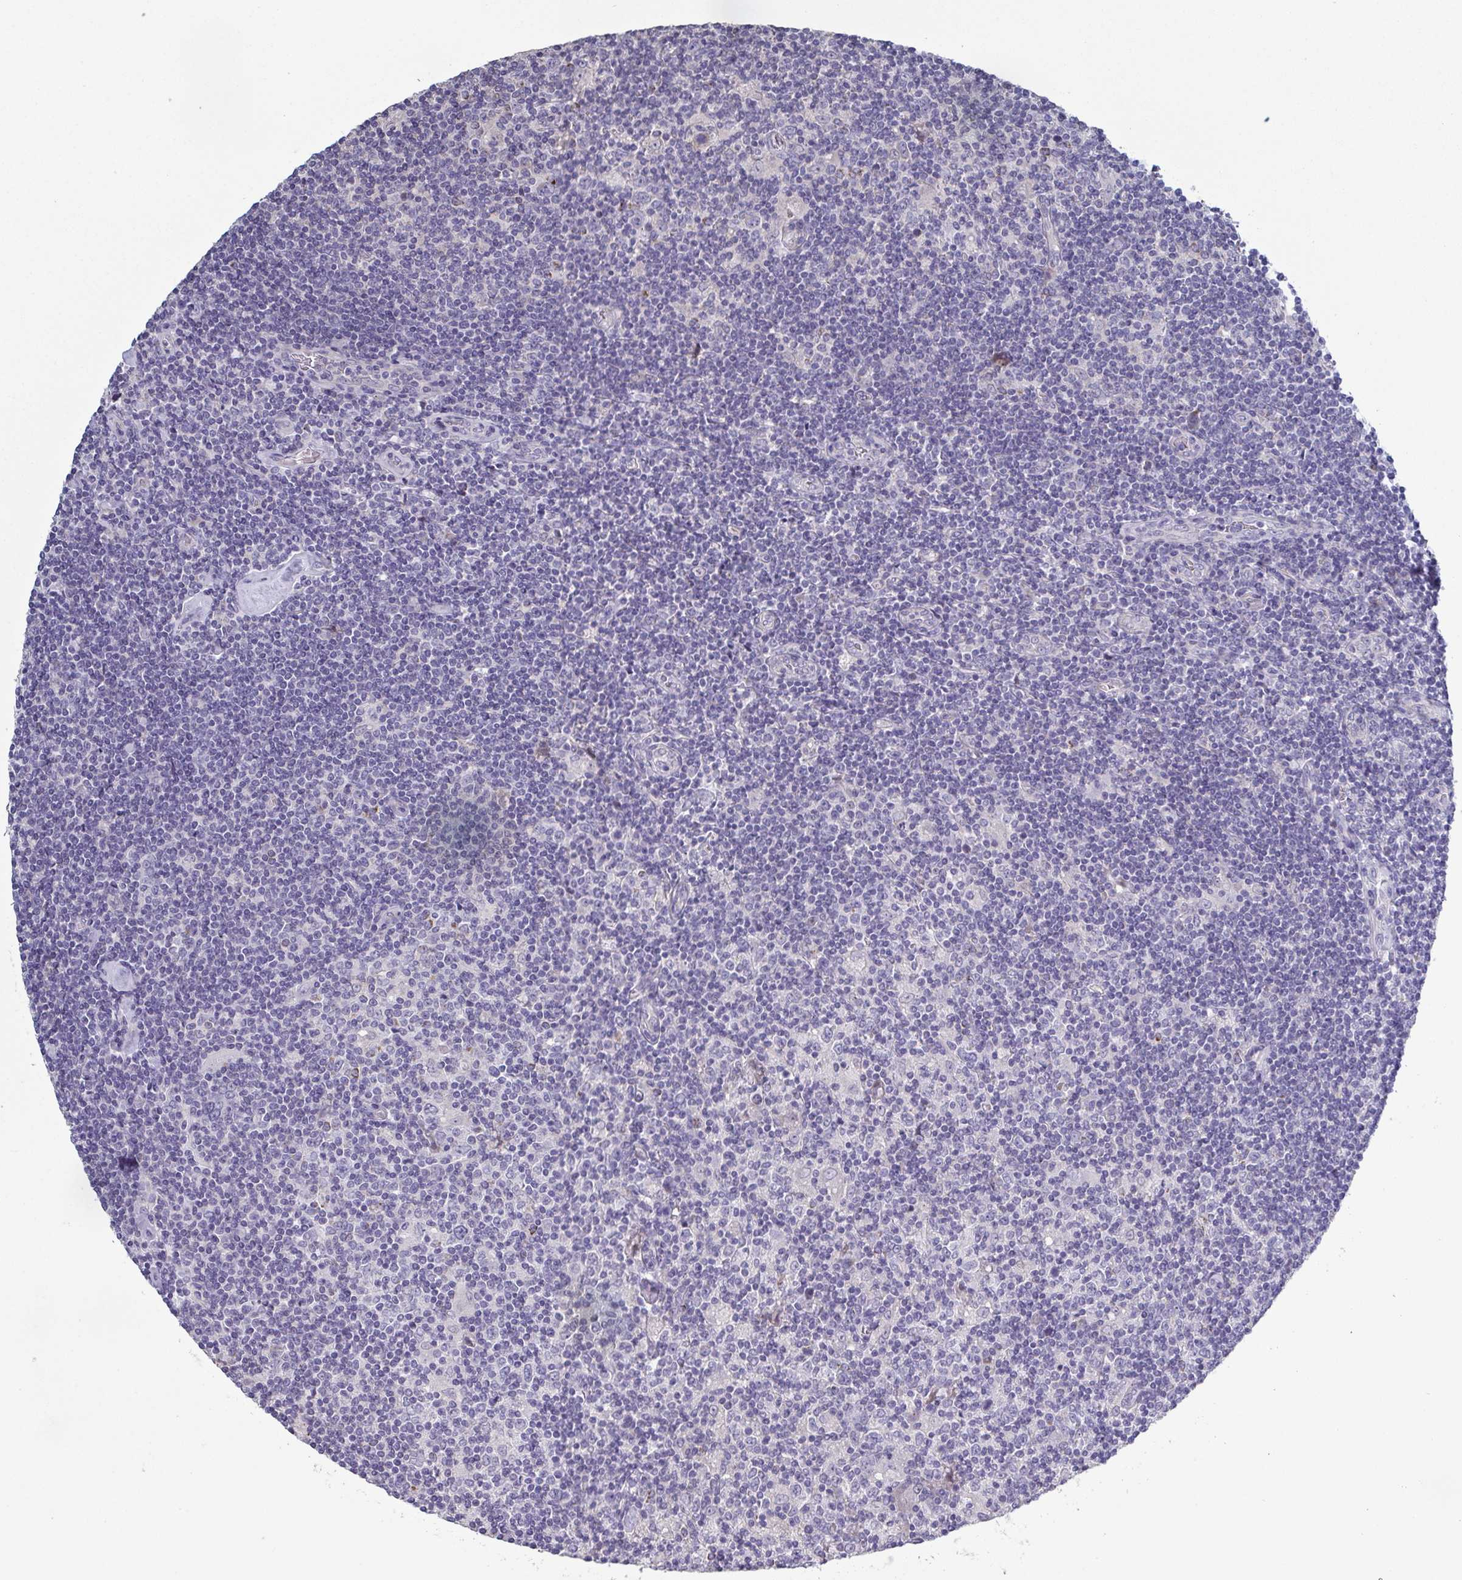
{"staining": {"intensity": "negative", "quantity": "none", "location": "none"}, "tissue": "lymphoma", "cell_type": "Tumor cells", "image_type": "cancer", "snomed": [{"axis": "morphology", "description": "Hodgkin's disease, NOS"}, {"axis": "topography", "description": "Lymph node"}], "caption": "DAB immunohistochemical staining of human Hodgkin's disease exhibits no significant staining in tumor cells.", "gene": "GLDC", "patient": {"sex": "male", "age": 40}}